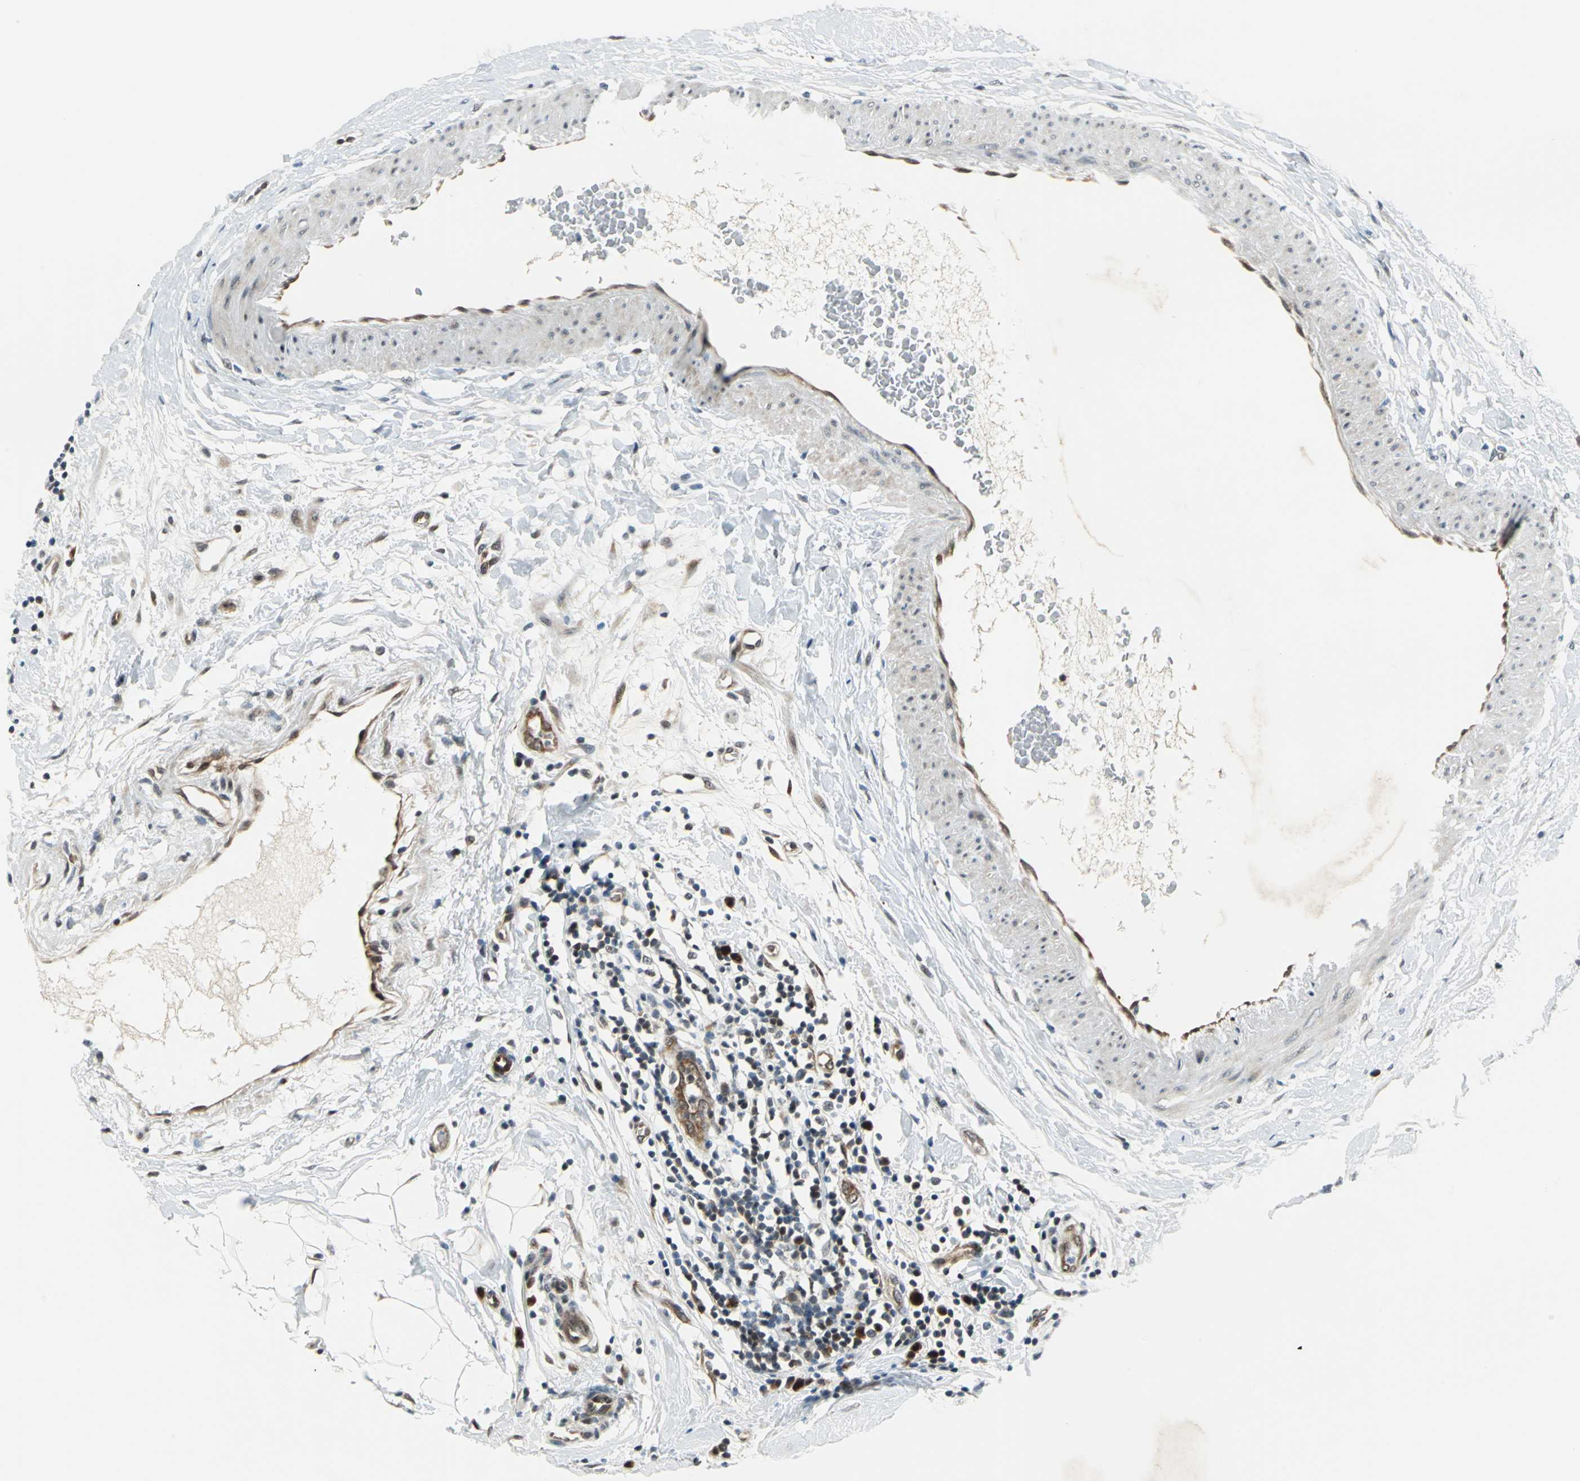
{"staining": {"intensity": "moderate", "quantity": "25%-75%", "location": "cytoplasmic/membranous,nuclear"}, "tissue": "breast cancer", "cell_type": "Tumor cells", "image_type": "cancer", "snomed": [{"axis": "morphology", "description": "Duct carcinoma"}, {"axis": "topography", "description": "Breast"}], "caption": "This is an image of immunohistochemistry staining of invasive ductal carcinoma (breast), which shows moderate positivity in the cytoplasmic/membranous and nuclear of tumor cells.", "gene": "POLR3K", "patient": {"sex": "female", "age": 40}}